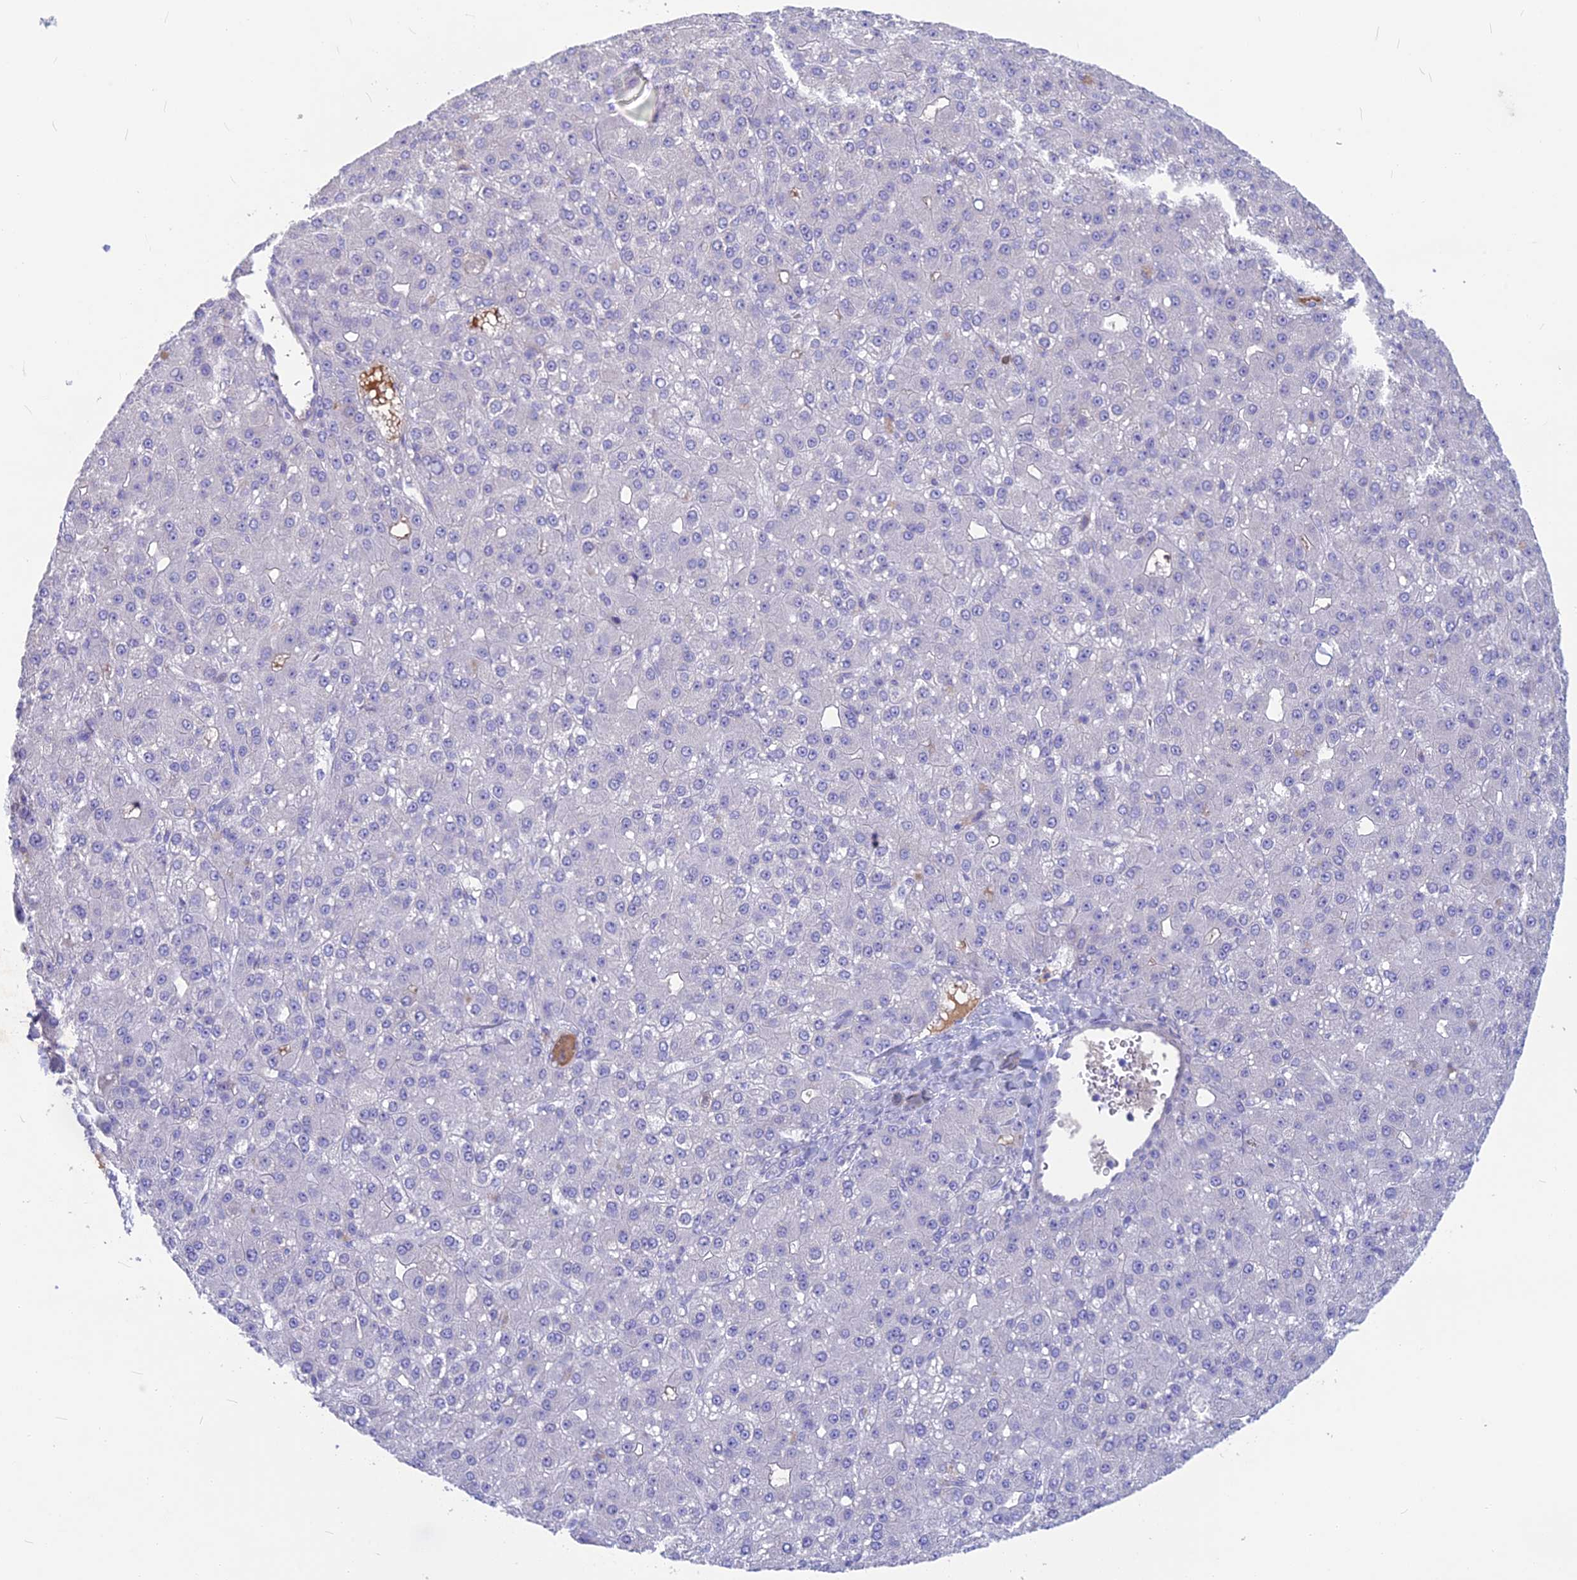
{"staining": {"intensity": "negative", "quantity": "none", "location": "none"}, "tissue": "liver cancer", "cell_type": "Tumor cells", "image_type": "cancer", "snomed": [{"axis": "morphology", "description": "Carcinoma, Hepatocellular, NOS"}, {"axis": "topography", "description": "Liver"}], "caption": "There is no significant staining in tumor cells of liver cancer (hepatocellular carcinoma). Nuclei are stained in blue.", "gene": "SNAP91", "patient": {"sex": "male", "age": 67}}